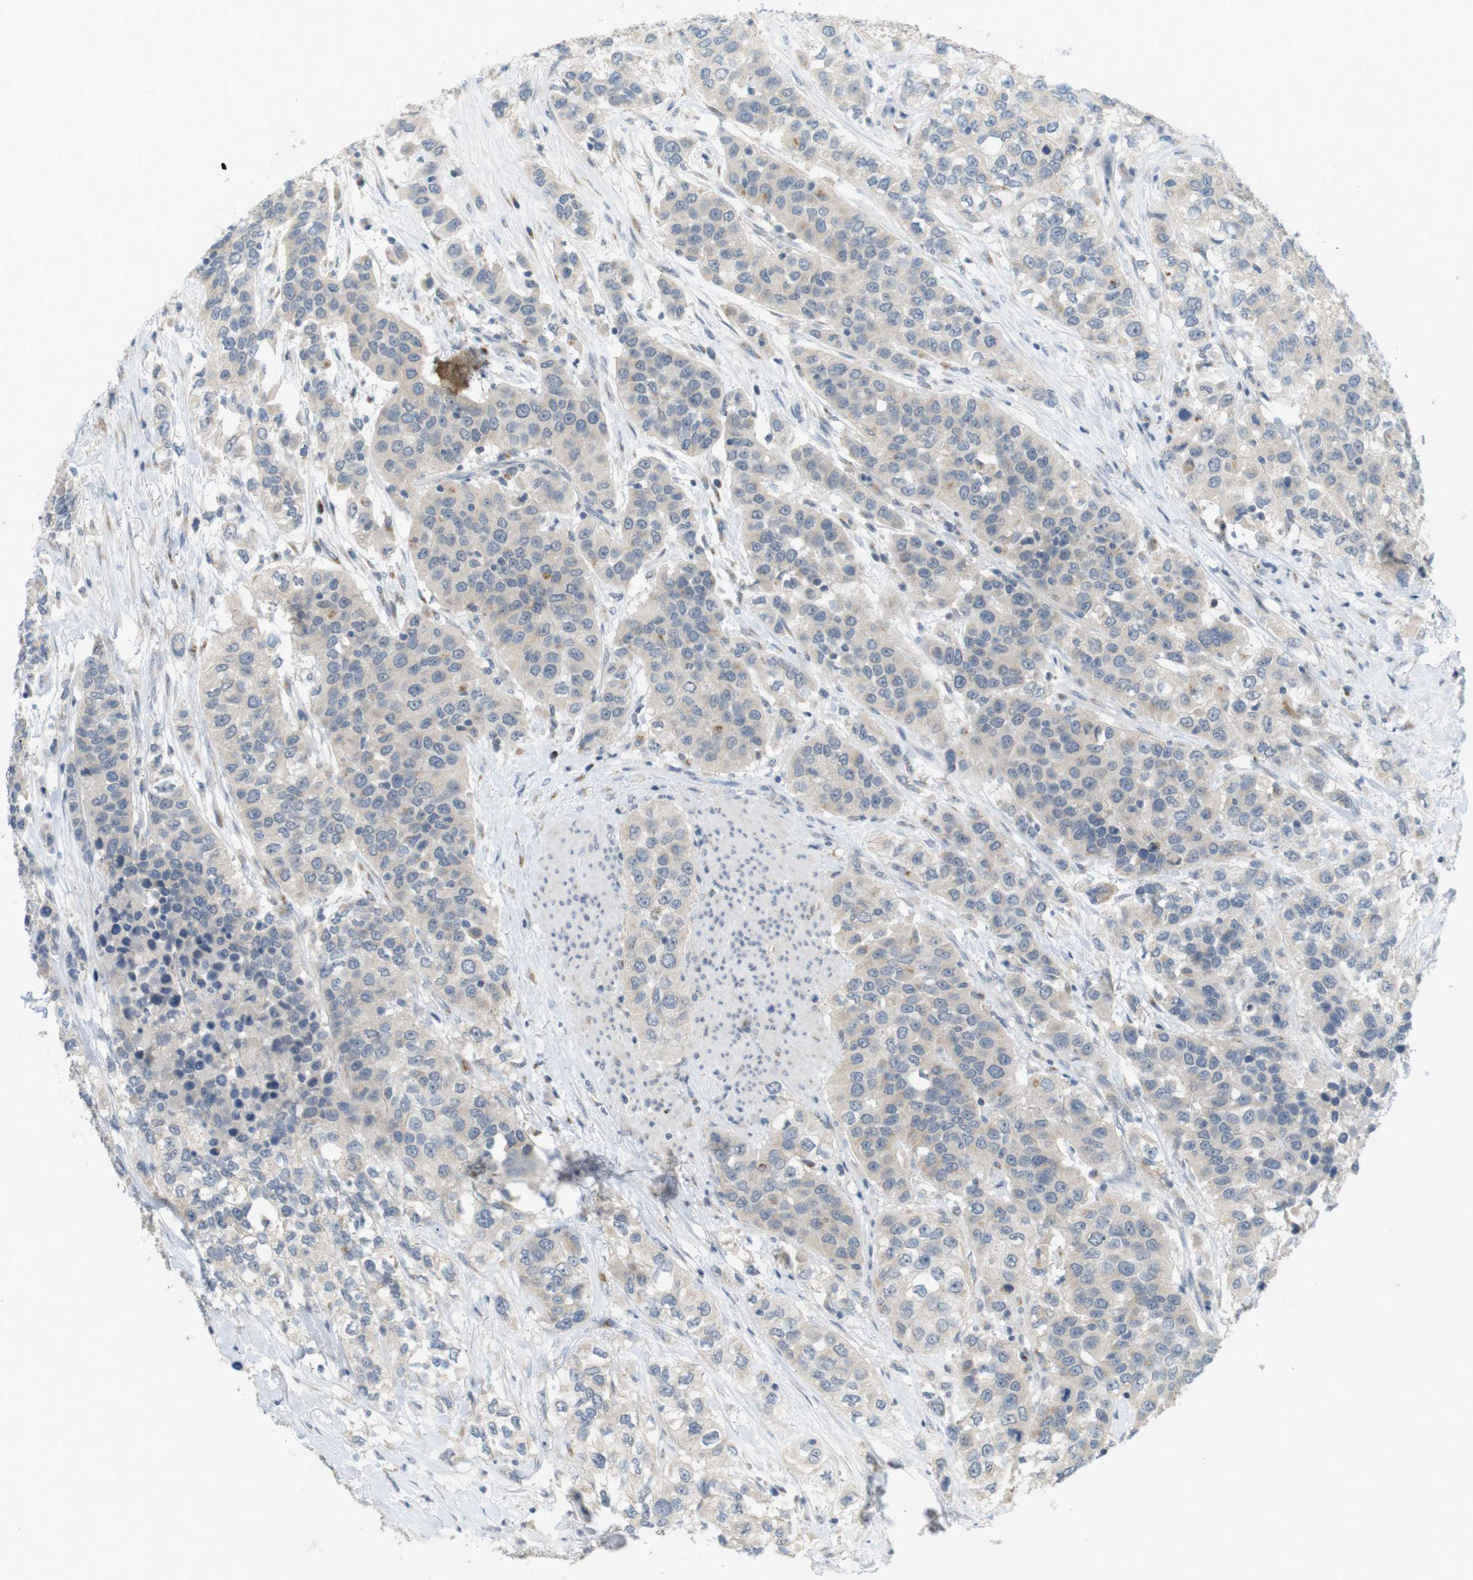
{"staining": {"intensity": "weak", "quantity": "25%-75%", "location": "cytoplasmic/membranous"}, "tissue": "urothelial cancer", "cell_type": "Tumor cells", "image_type": "cancer", "snomed": [{"axis": "morphology", "description": "Urothelial carcinoma, High grade"}, {"axis": "topography", "description": "Urinary bladder"}], "caption": "Protein staining of high-grade urothelial carcinoma tissue shows weak cytoplasmic/membranous positivity in approximately 25%-75% of tumor cells.", "gene": "YIPF3", "patient": {"sex": "female", "age": 80}}